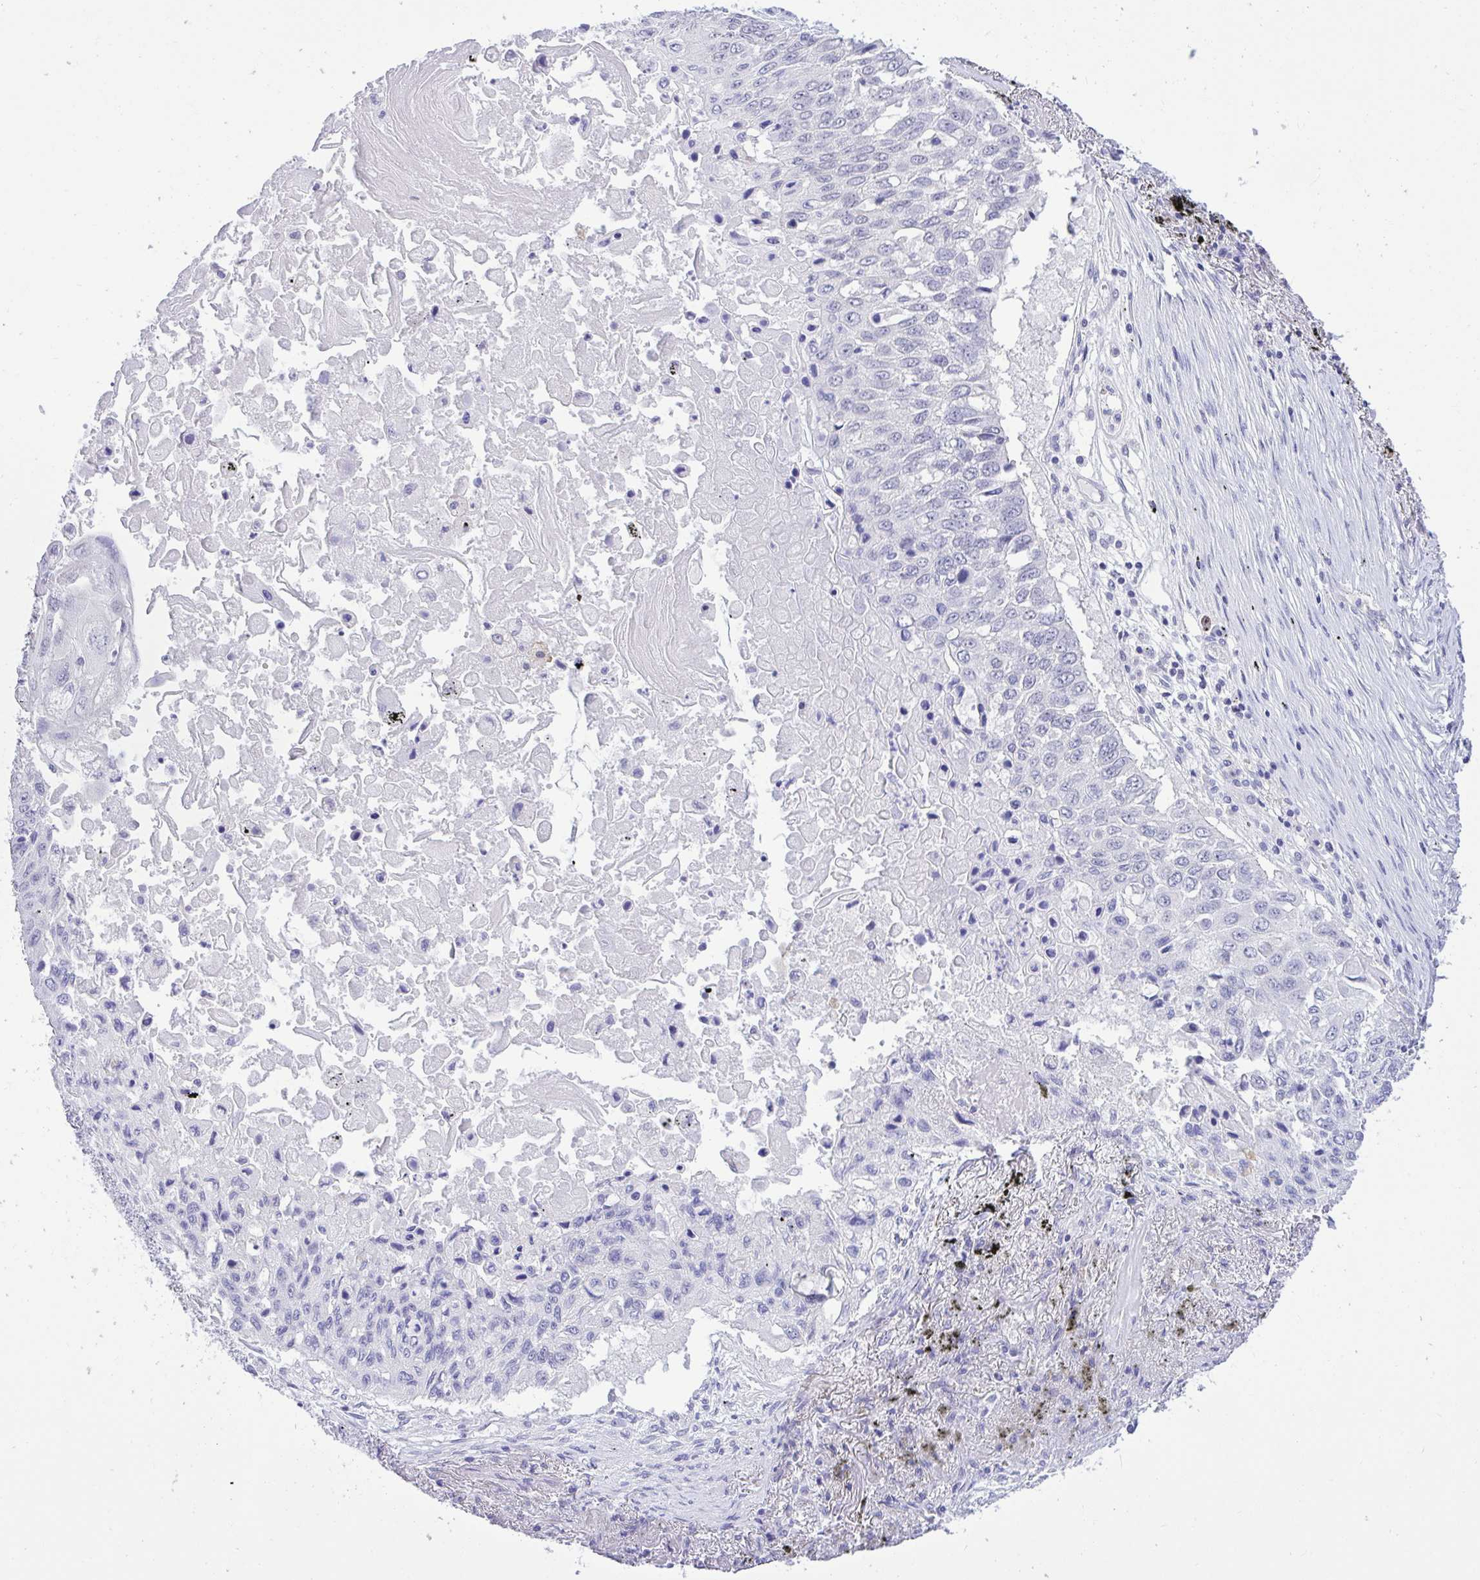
{"staining": {"intensity": "negative", "quantity": "none", "location": "none"}, "tissue": "lung cancer", "cell_type": "Tumor cells", "image_type": "cancer", "snomed": [{"axis": "morphology", "description": "Squamous cell carcinoma, NOS"}, {"axis": "topography", "description": "Lung"}], "caption": "Photomicrograph shows no protein expression in tumor cells of lung squamous cell carcinoma tissue.", "gene": "PPP1CA", "patient": {"sex": "male", "age": 75}}